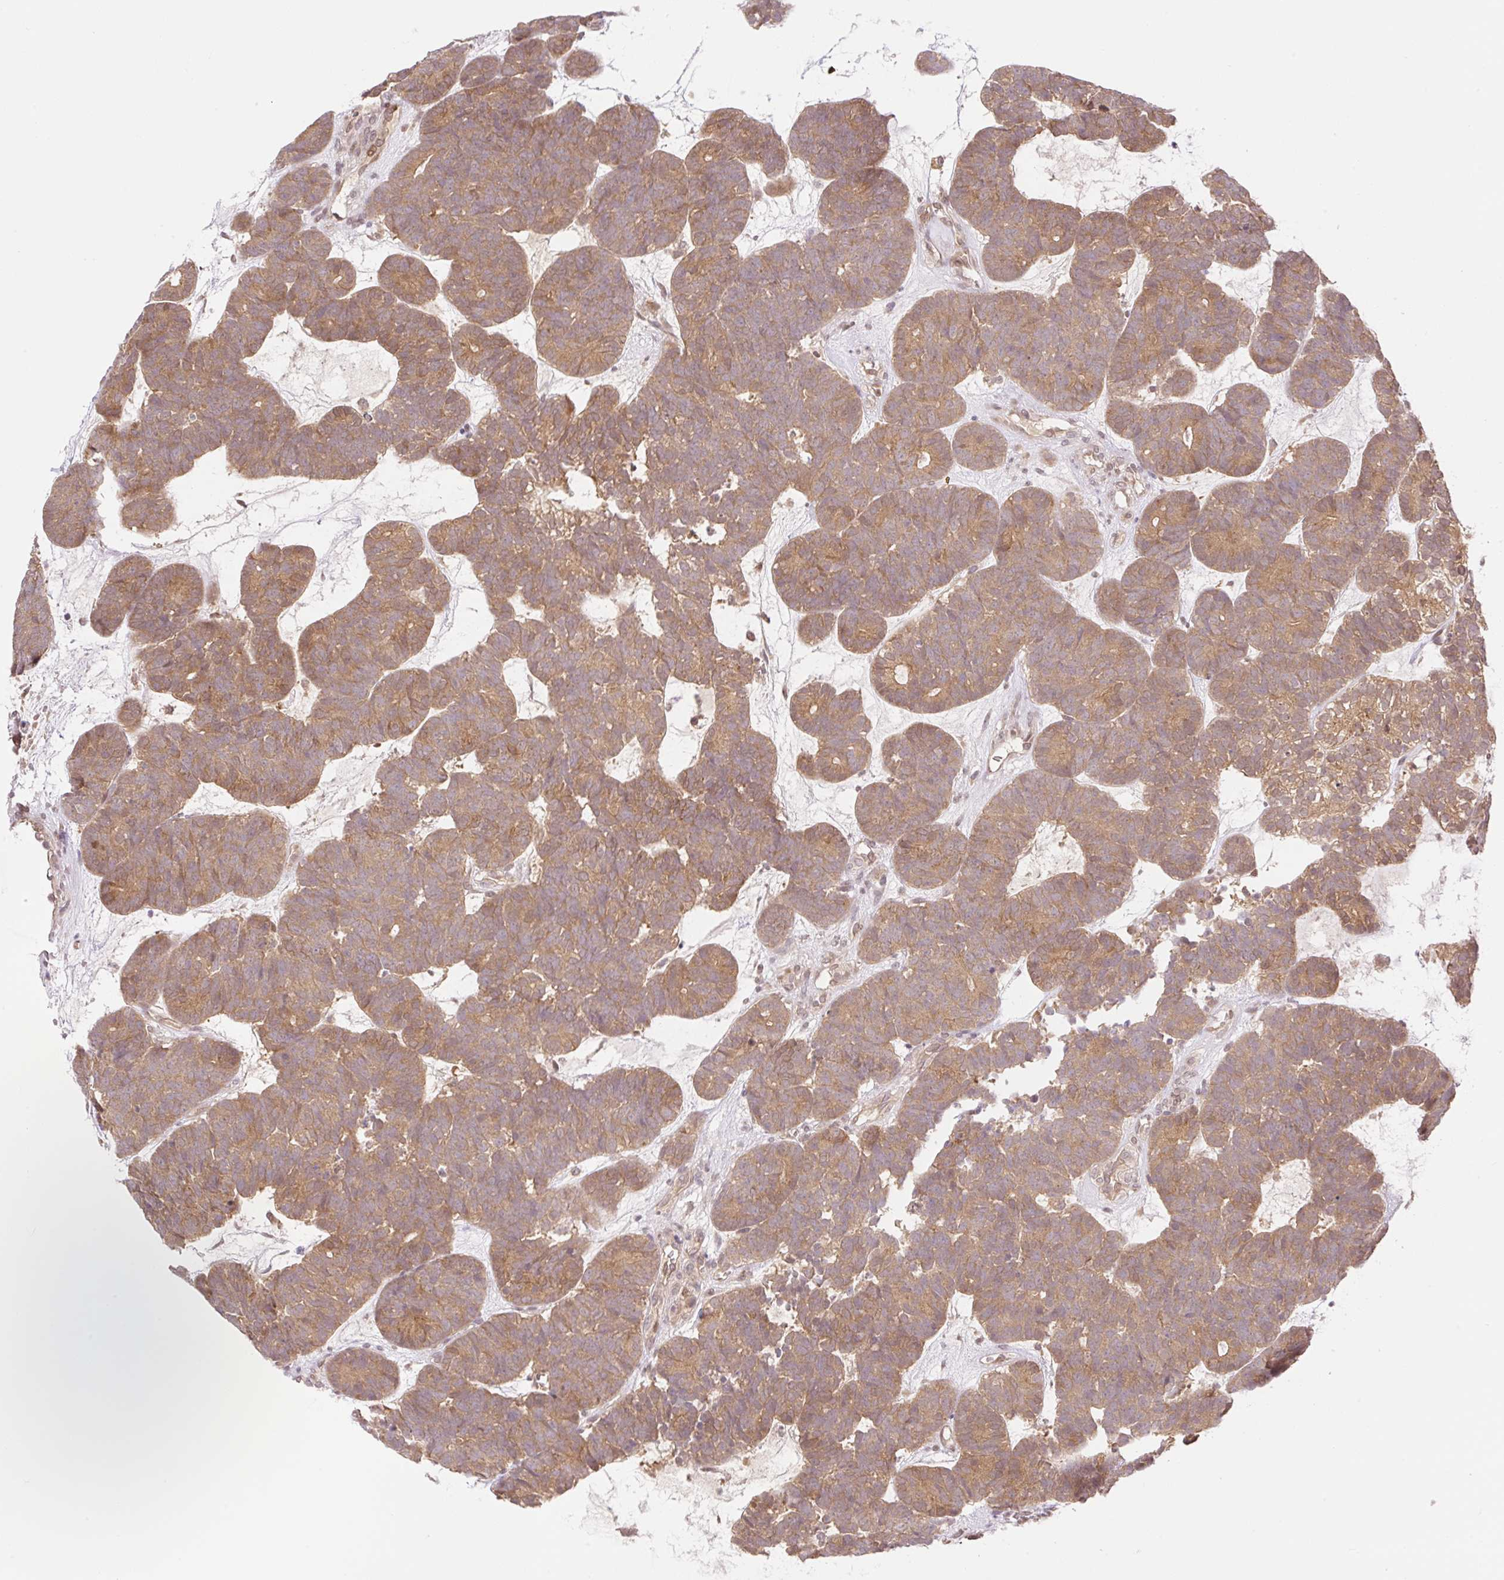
{"staining": {"intensity": "moderate", "quantity": ">75%", "location": "cytoplasmic/membranous"}, "tissue": "head and neck cancer", "cell_type": "Tumor cells", "image_type": "cancer", "snomed": [{"axis": "morphology", "description": "Adenocarcinoma, NOS"}, {"axis": "topography", "description": "Head-Neck"}], "caption": "Protein expression analysis of head and neck adenocarcinoma displays moderate cytoplasmic/membranous expression in about >75% of tumor cells.", "gene": "VPS25", "patient": {"sex": "female", "age": 81}}